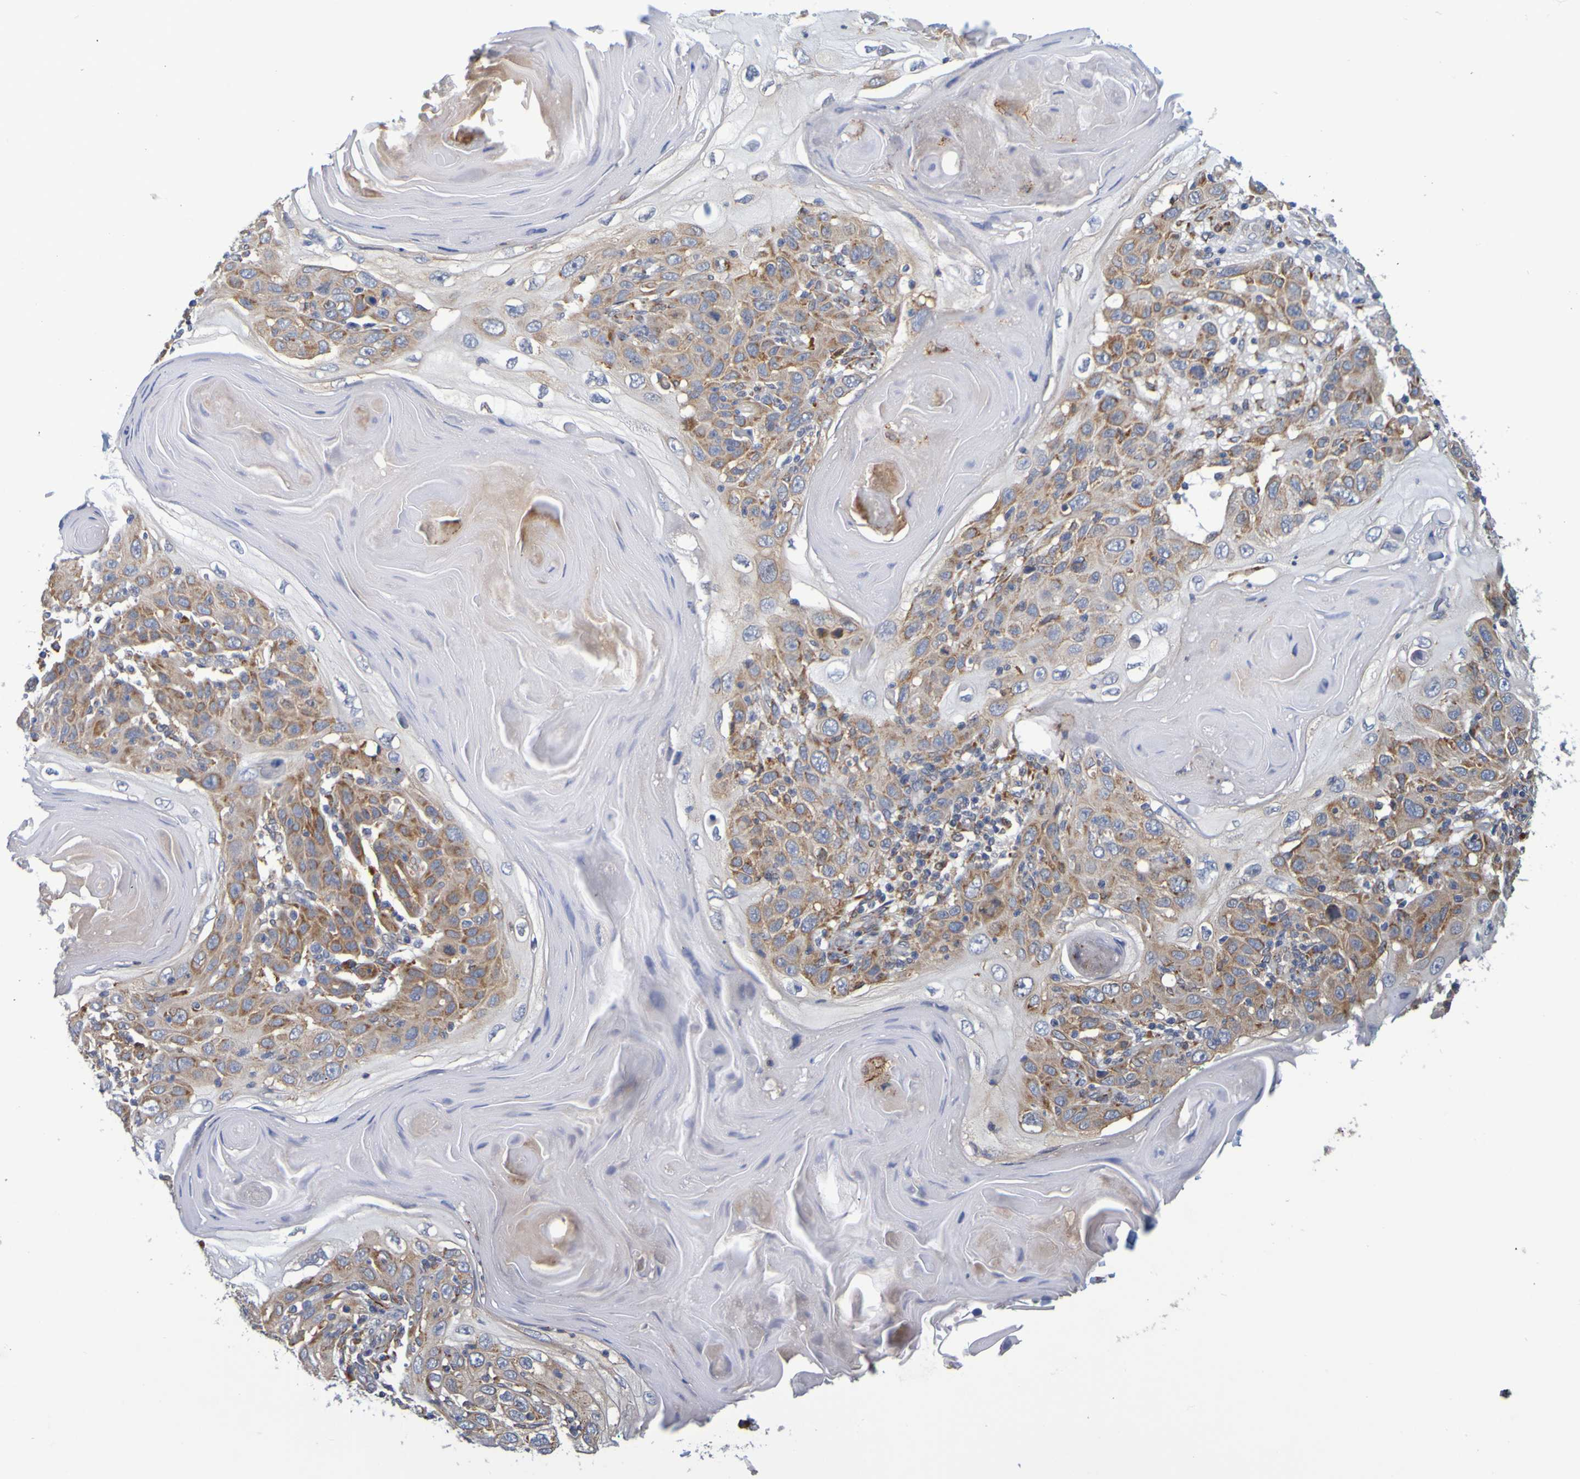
{"staining": {"intensity": "moderate", "quantity": ">75%", "location": "cytoplasmic/membranous"}, "tissue": "skin cancer", "cell_type": "Tumor cells", "image_type": "cancer", "snomed": [{"axis": "morphology", "description": "Squamous cell carcinoma, NOS"}, {"axis": "topography", "description": "Skin"}], "caption": "Skin squamous cell carcinoma was stained to show a protein in brown. There is medium levels of moderate cytoplasmic/membranous staining in approximately >75% of tumor cells. The protein of interest is shown in brown color, while the nuclei are stained blue.", "gene": "SIL1", "patient": {"sex": "female", "age": 88}}